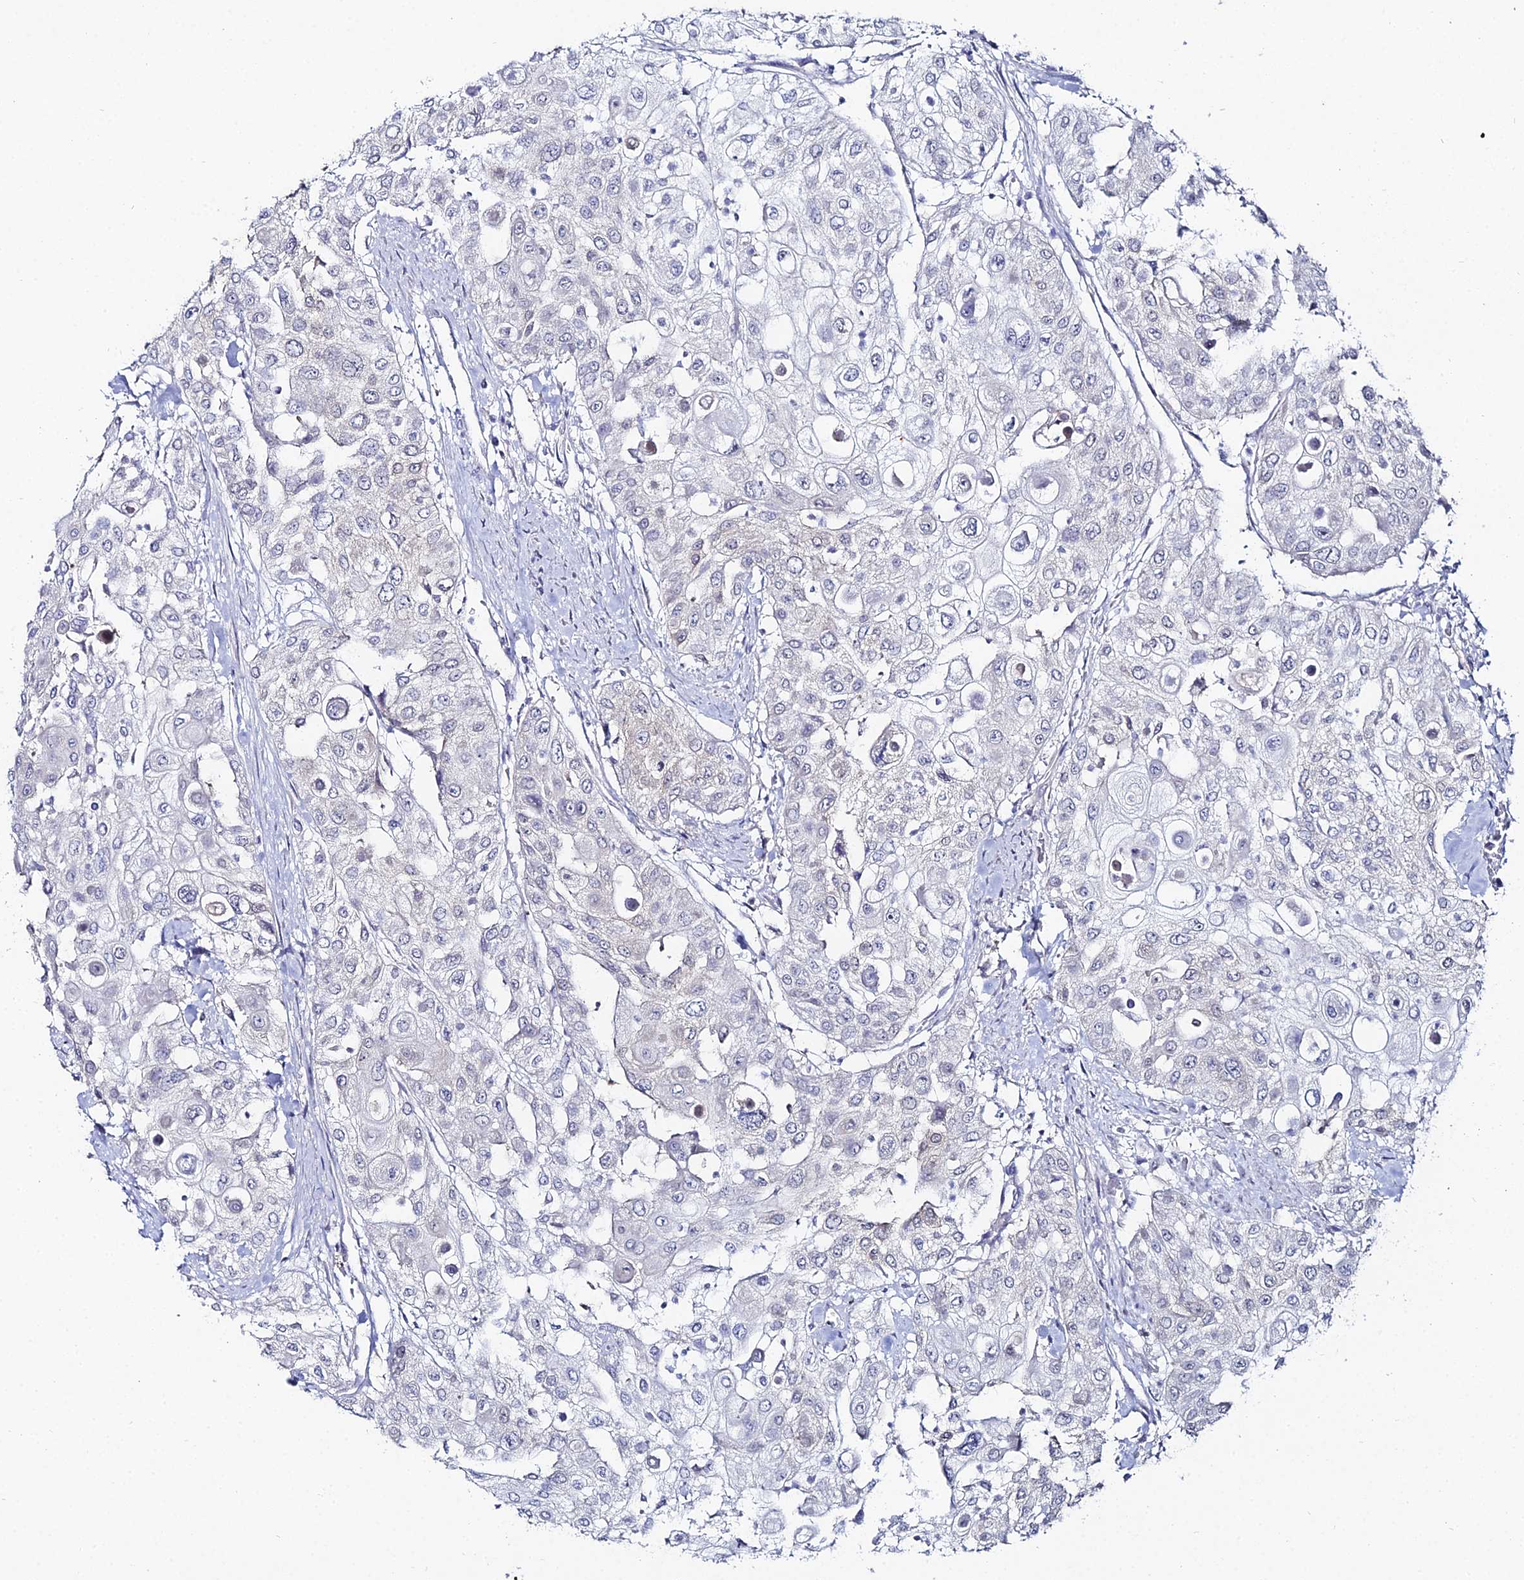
{"staining": {"intensity": "negative", "quantity": "none", "location": "none"}, "tissue": "urothelial cancer", "cell_type": "Tumor cells", "image_type": "cancer", "snomed": [{"axis": "morphology", "description": "Urothelial carcinoma, High grade"}, {"axis": "topography", "description": "Urinary bladder"}], "caption": "Protein analysis of urothelial cancer demonstrates no significant positivity in tumor cells.", "gene": "THAP4", "patient": {"sex": "female", "age": 79}}